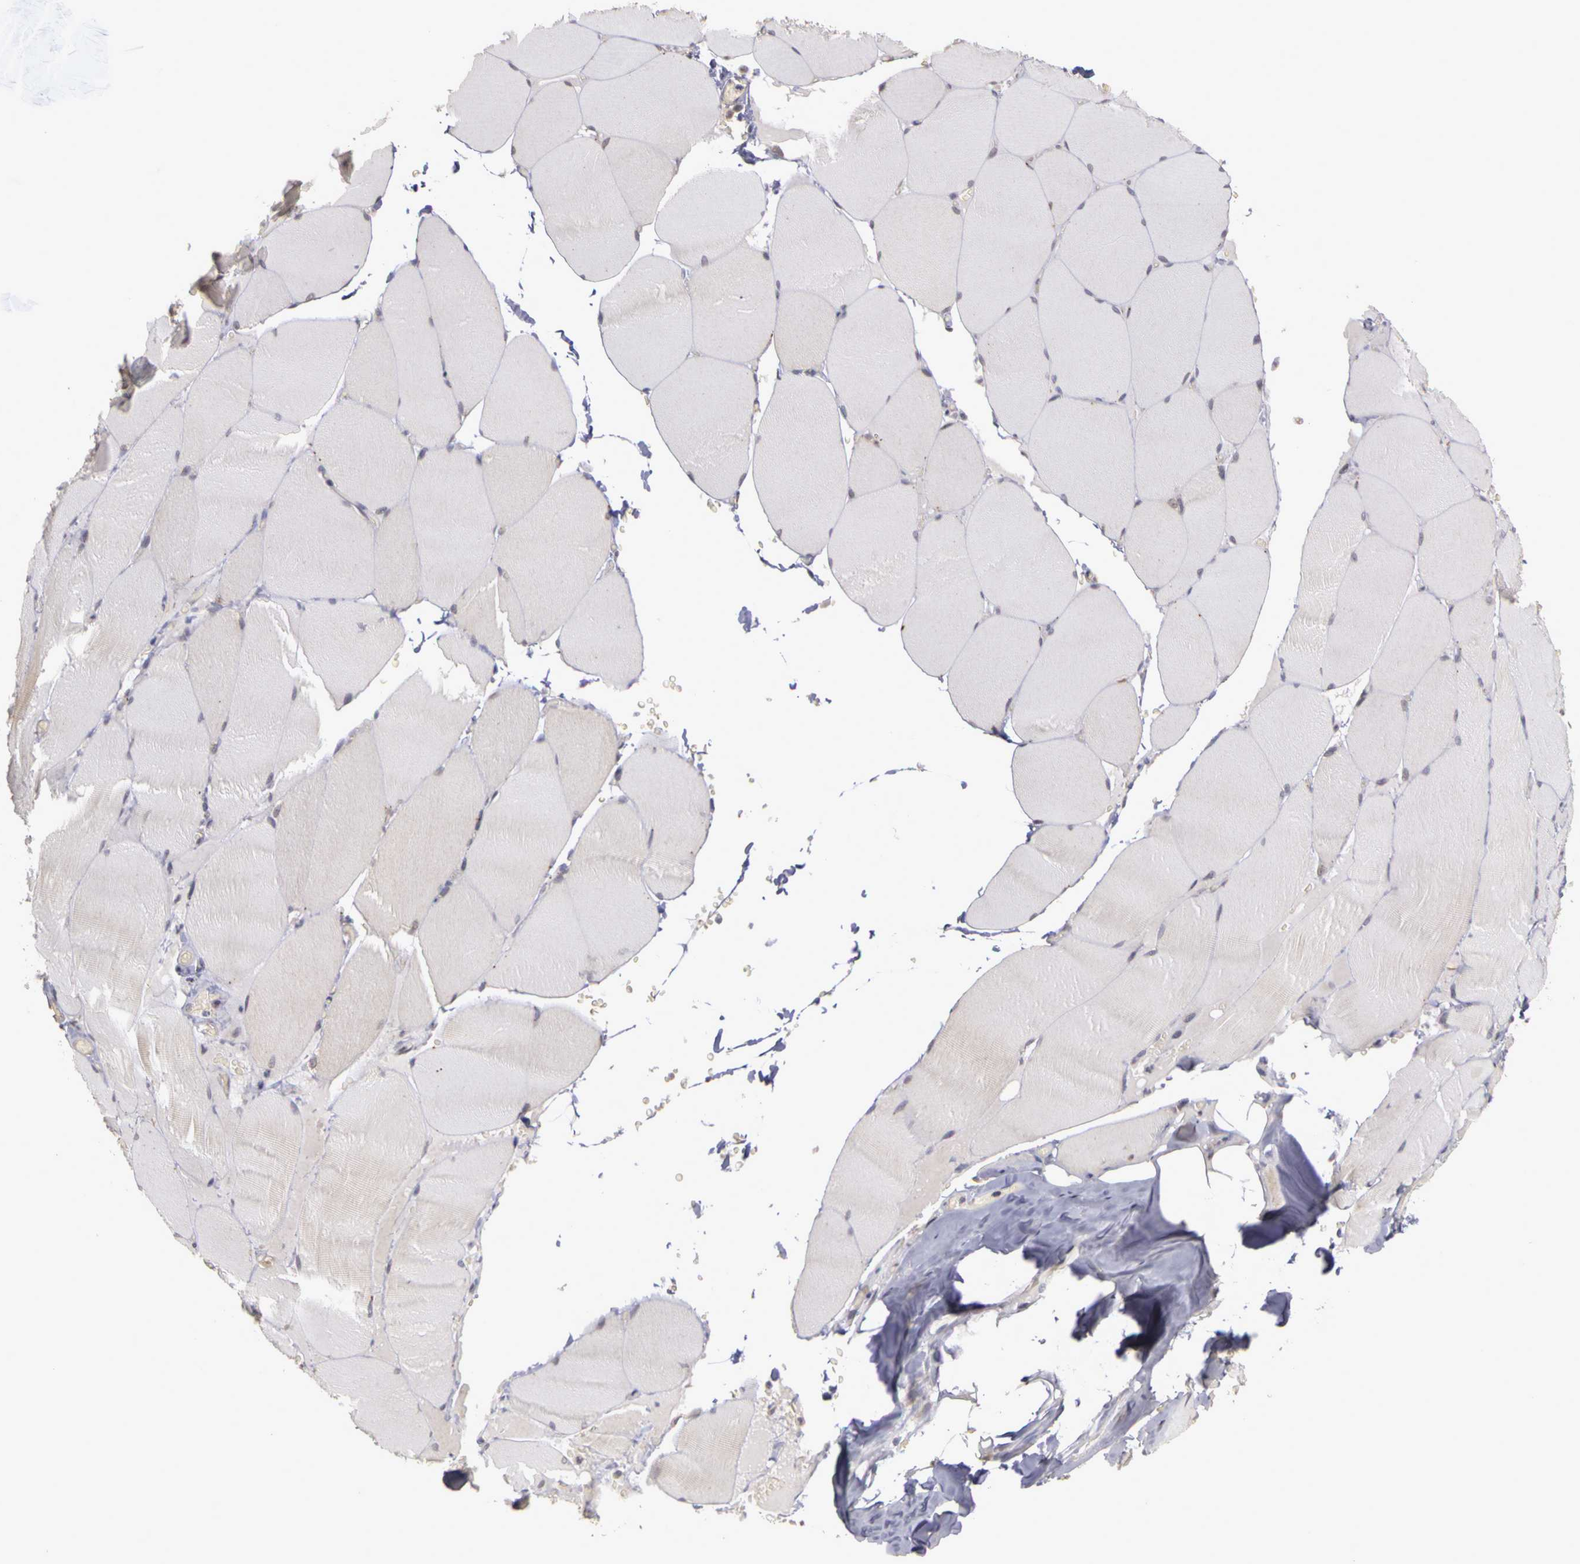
{"staining": {"intensity": "negative", "quantity": "none", "location": "none"}, "tissue": "skeletal muscle", "cell_type": "Myocytes", "image_type": "normal", "snomed": [{"axis": "morphology", "description": "Normal tissue, NOS"}, {"axis": "topography", "description": "Skeletal muscle"}], "caption": "Myocytes show no significant positivity in unremarkable skeletal muscle. (Stains: DAB immunohistochemistry with hematoxylin counter stain, Microscopy: brightfield microscopy at high magnification).", "gene": "FRMD7", "patient": {"sex": "male", "age": 71}}